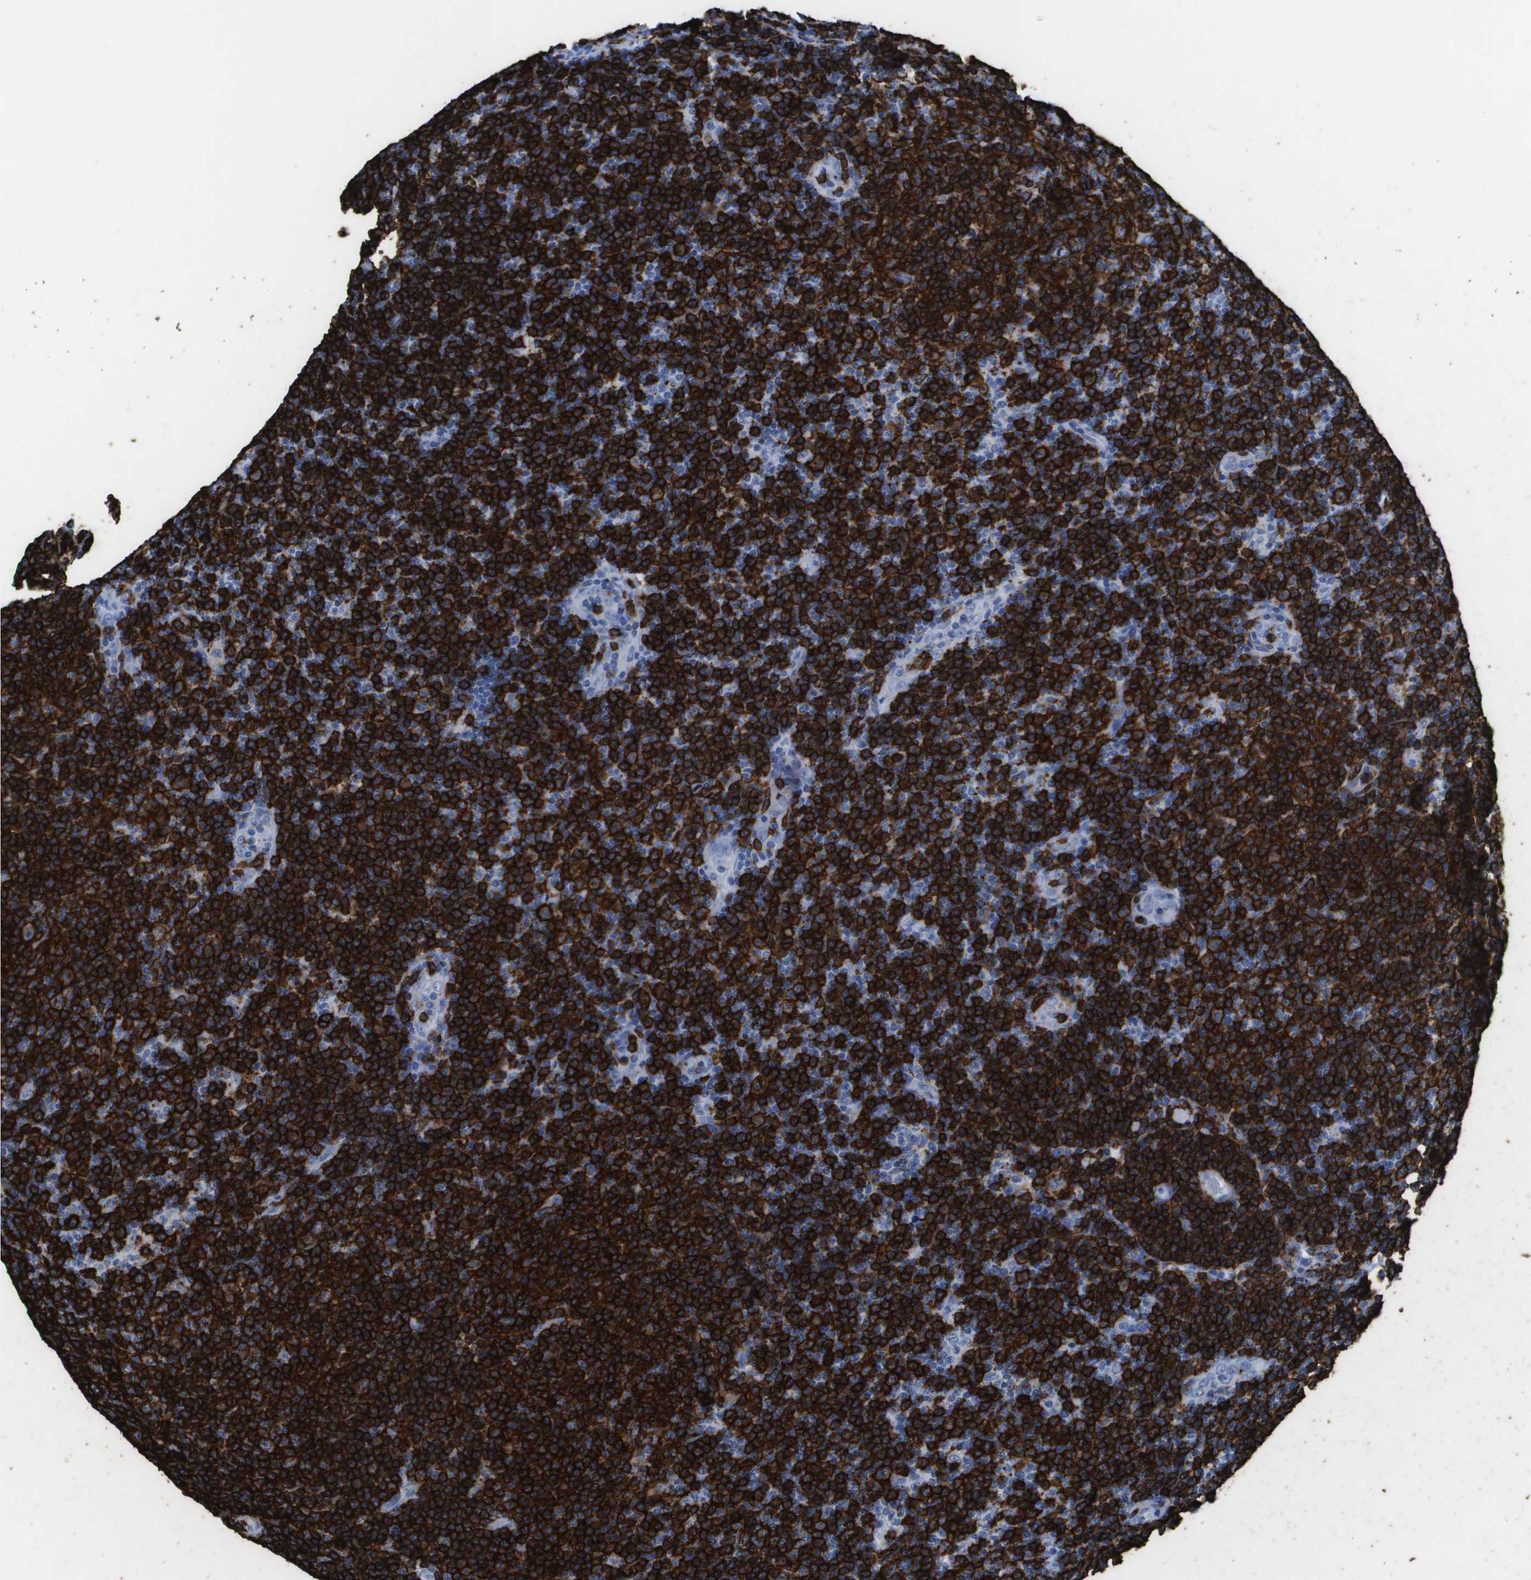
{"staining": {"intensity": "strong", "quantity": ">75%", "location": "cytoplasmic/membranous"}, "tissue": "lymphoma", "cell_type": "Tumor cells", "image_type": "cancer", "snomed": [{"axis": "morphology", "description": "Malignant lymphoma, non-Hodgkin's type, Low grade"}, {"axis": "topography", "description": "Lymph node"}], "caption": "The micrograph reveals staining of lymphoma, revealing strong cytoplasmic/membranous protein positivity (brown color) within tumor cells. (DAB IHC with brightfield microscopy, high magnification).", "gene": "MS4A1", "patient": {"sex": "male", "age": 83}}